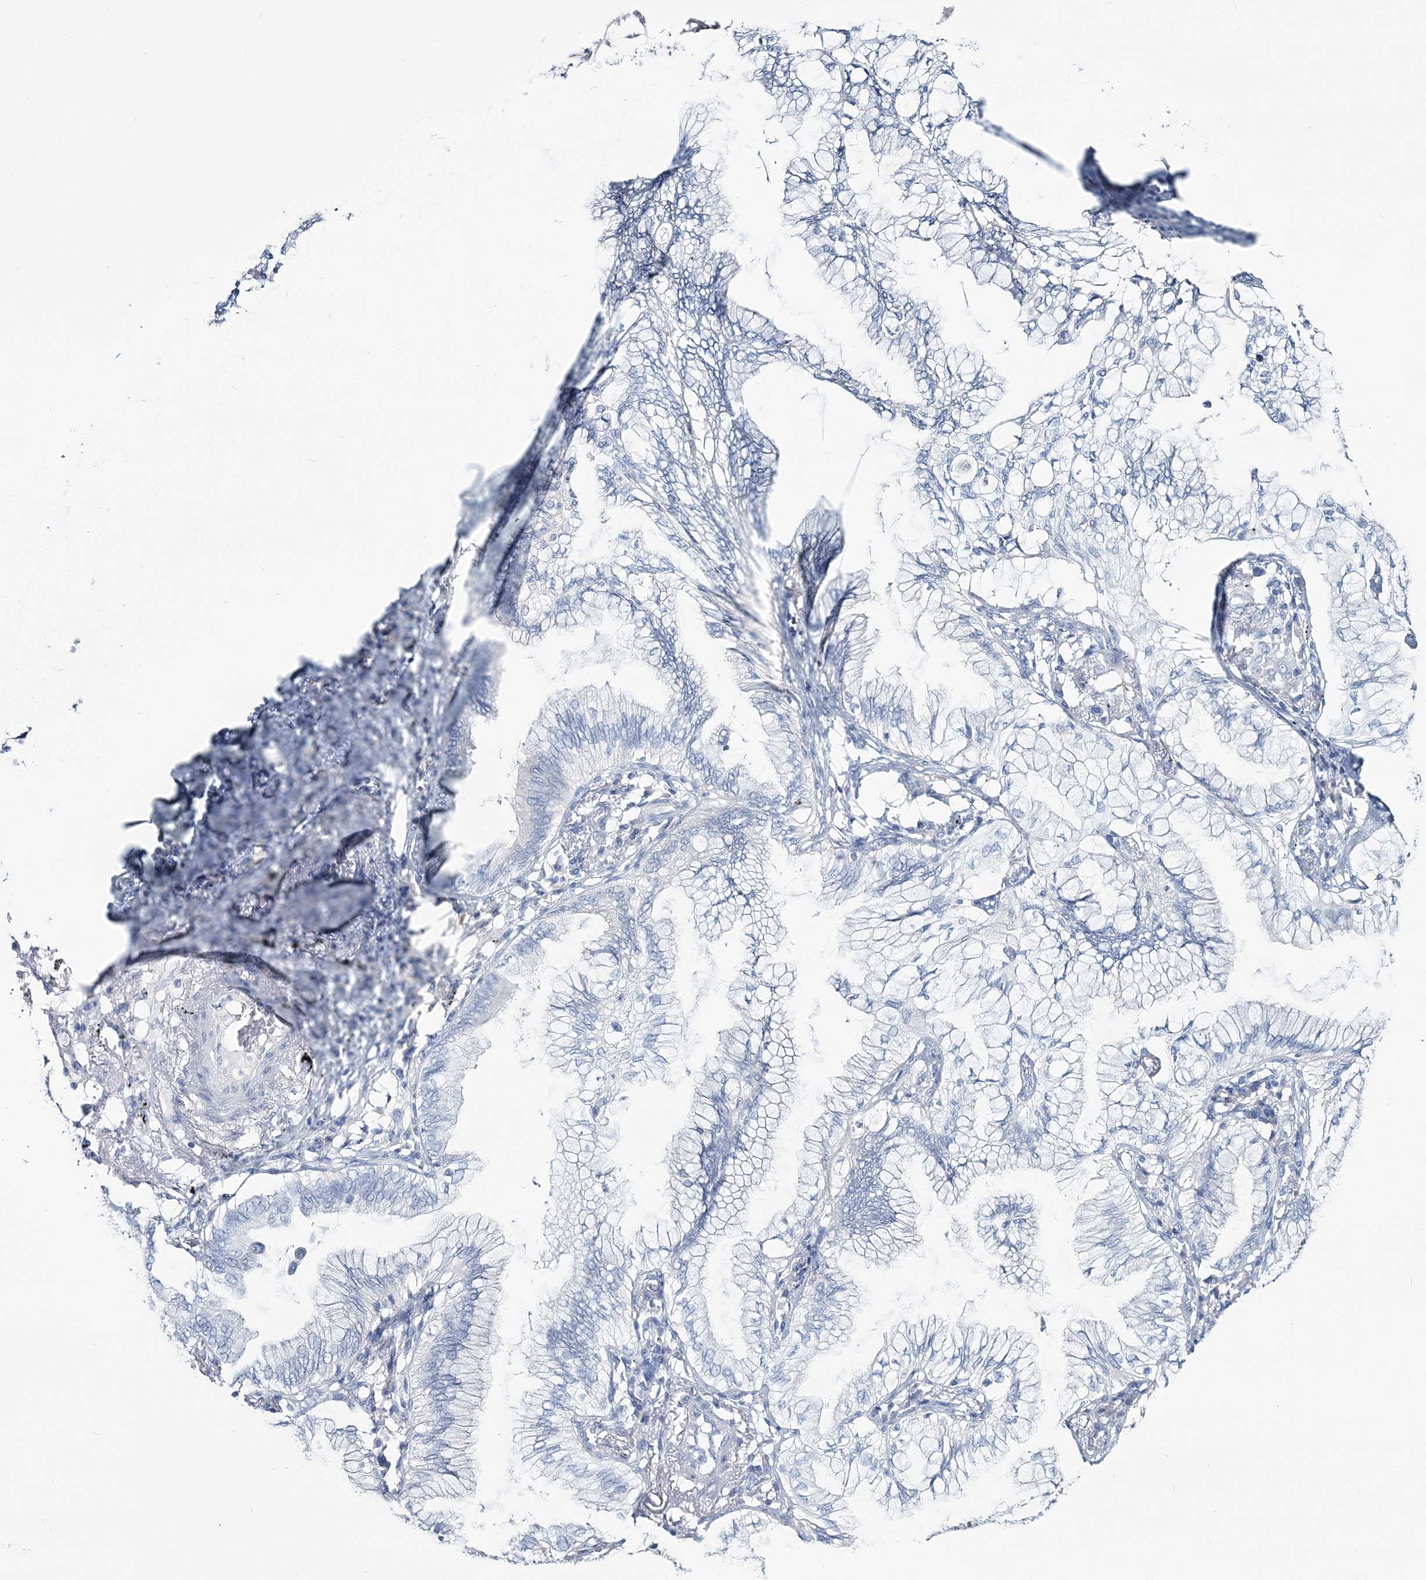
{"staining": {"intensity": "negative", "quantity": "none", "location": "none"}, "tissue": "lung cancer", "cell_type": "Tumor cells", "image_type": "cancer", "snomed": [{"axis": "morphology", "description": "Normal tissue, NOS"}, {"axis": "morphology", "description": "Adenocarcinoma, NOS"}, {"axis": "topography", "description": "Bronchus"}, {"axis": "topography", "description": "Lung"}], "caption": "The image exhibits no staining of tumor cells in adenocarcinoma (lung).", "gene": "CYP3A4", "patient": {"sex": "female", "age": 70}}